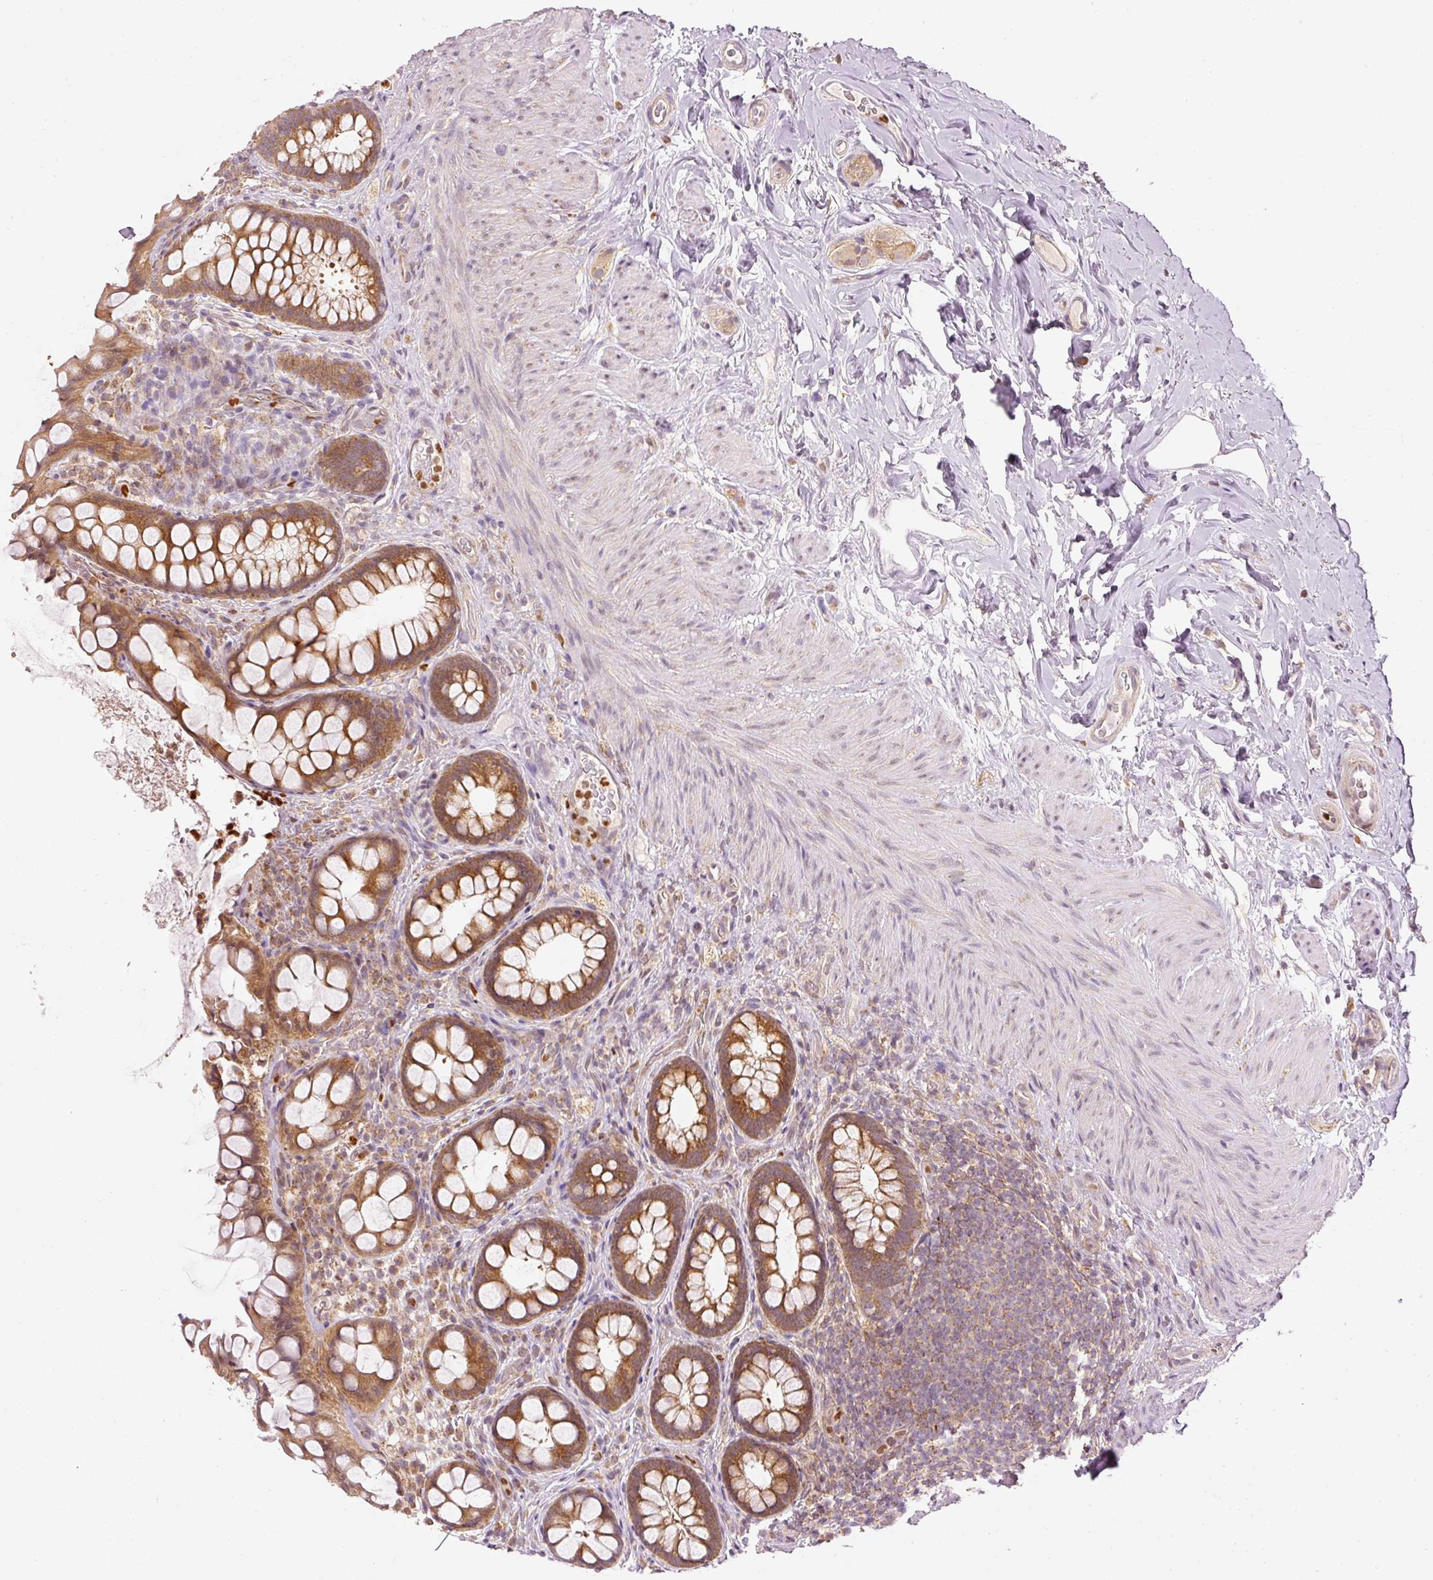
{"staining": {"intensity": "moderate", "quantity": ">75%", "location": "cytoplasmic/membranous"}, "tissue": "rectum", "cell_type": "Glandular cells", "image_type": "normal", "snomed": [{"axis": "morphology", "description": "Normal tissue, NOS"}, {"axis": "topography", "description": "Rectum"}, {"axis": "topography", "description": "Peripheral nerve tissue"}], "caption": "Immunohistochemical staining of unremarkable human rectum exhibits medium levels of moderate cytoplasmic/membranous positivity in about >75% of glandular cells. The staining is performed using DAB brown chromogen to label protein expression. The nuclei are counter-stained blue using hematoxylin.", "gene": "MTHFD1L", "patient": {"sex": "female", "age": 69}}